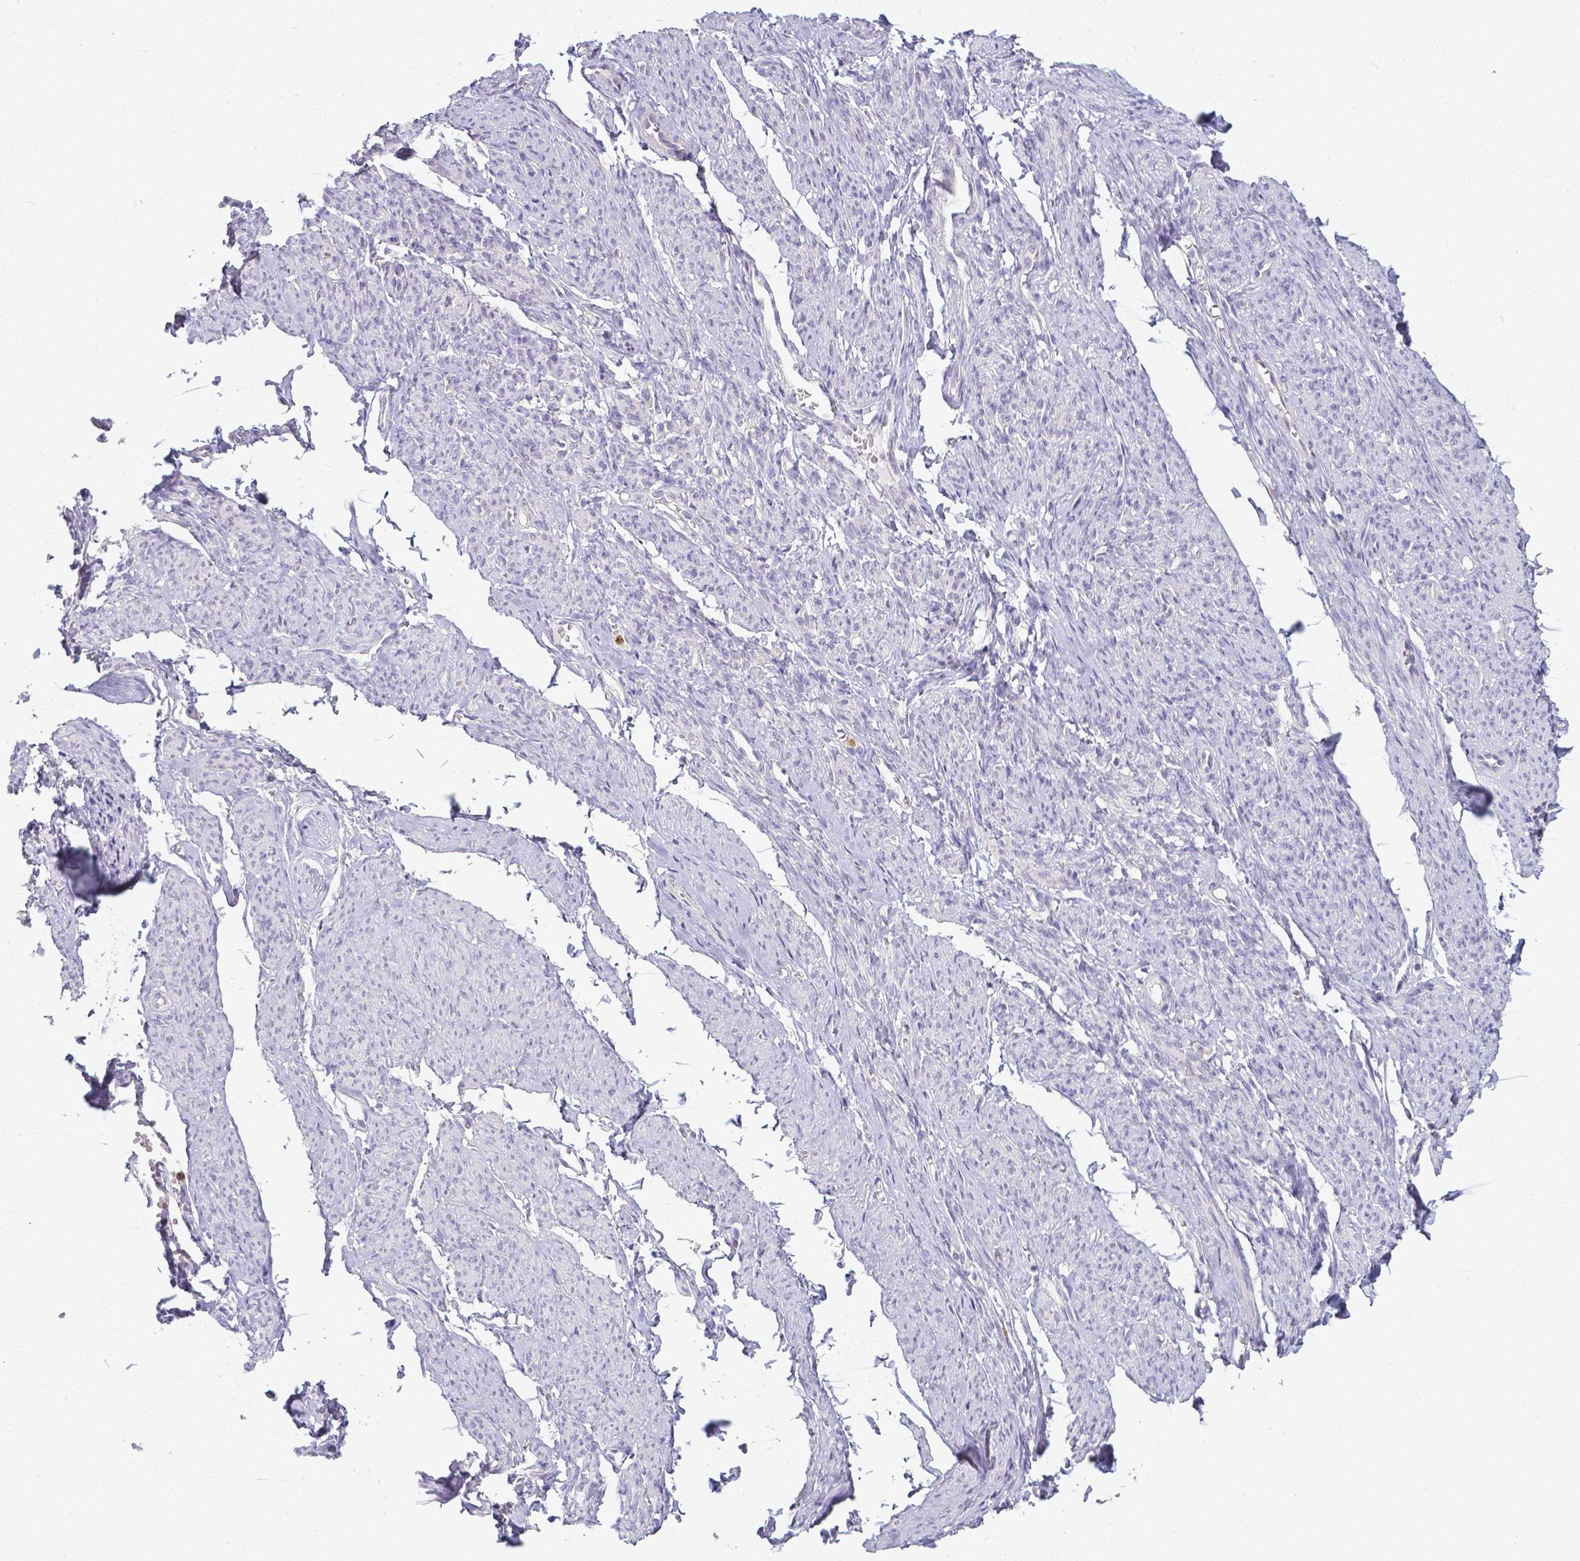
{"staining": {"intensity": "negative", "quantity": "none", "location": "none"}, "tissue": "smooth muscle", "cell_type": "Smooth muscle cells", "image_type": "normal", "snomed": [{"axis": "morphology", "description": "Normal tissue, NOS"}, {"axis": "topography", "description": "Smooth muscle"}], "caption": "Immunohistochemistry (IHC) photomicrograph of benign human smooth muscle stained for a protein (brown), which demonstrates no expression in smooth muscle cells.", "gene": "KCNH1", "patient": {"sex": "female", "age": 65}}